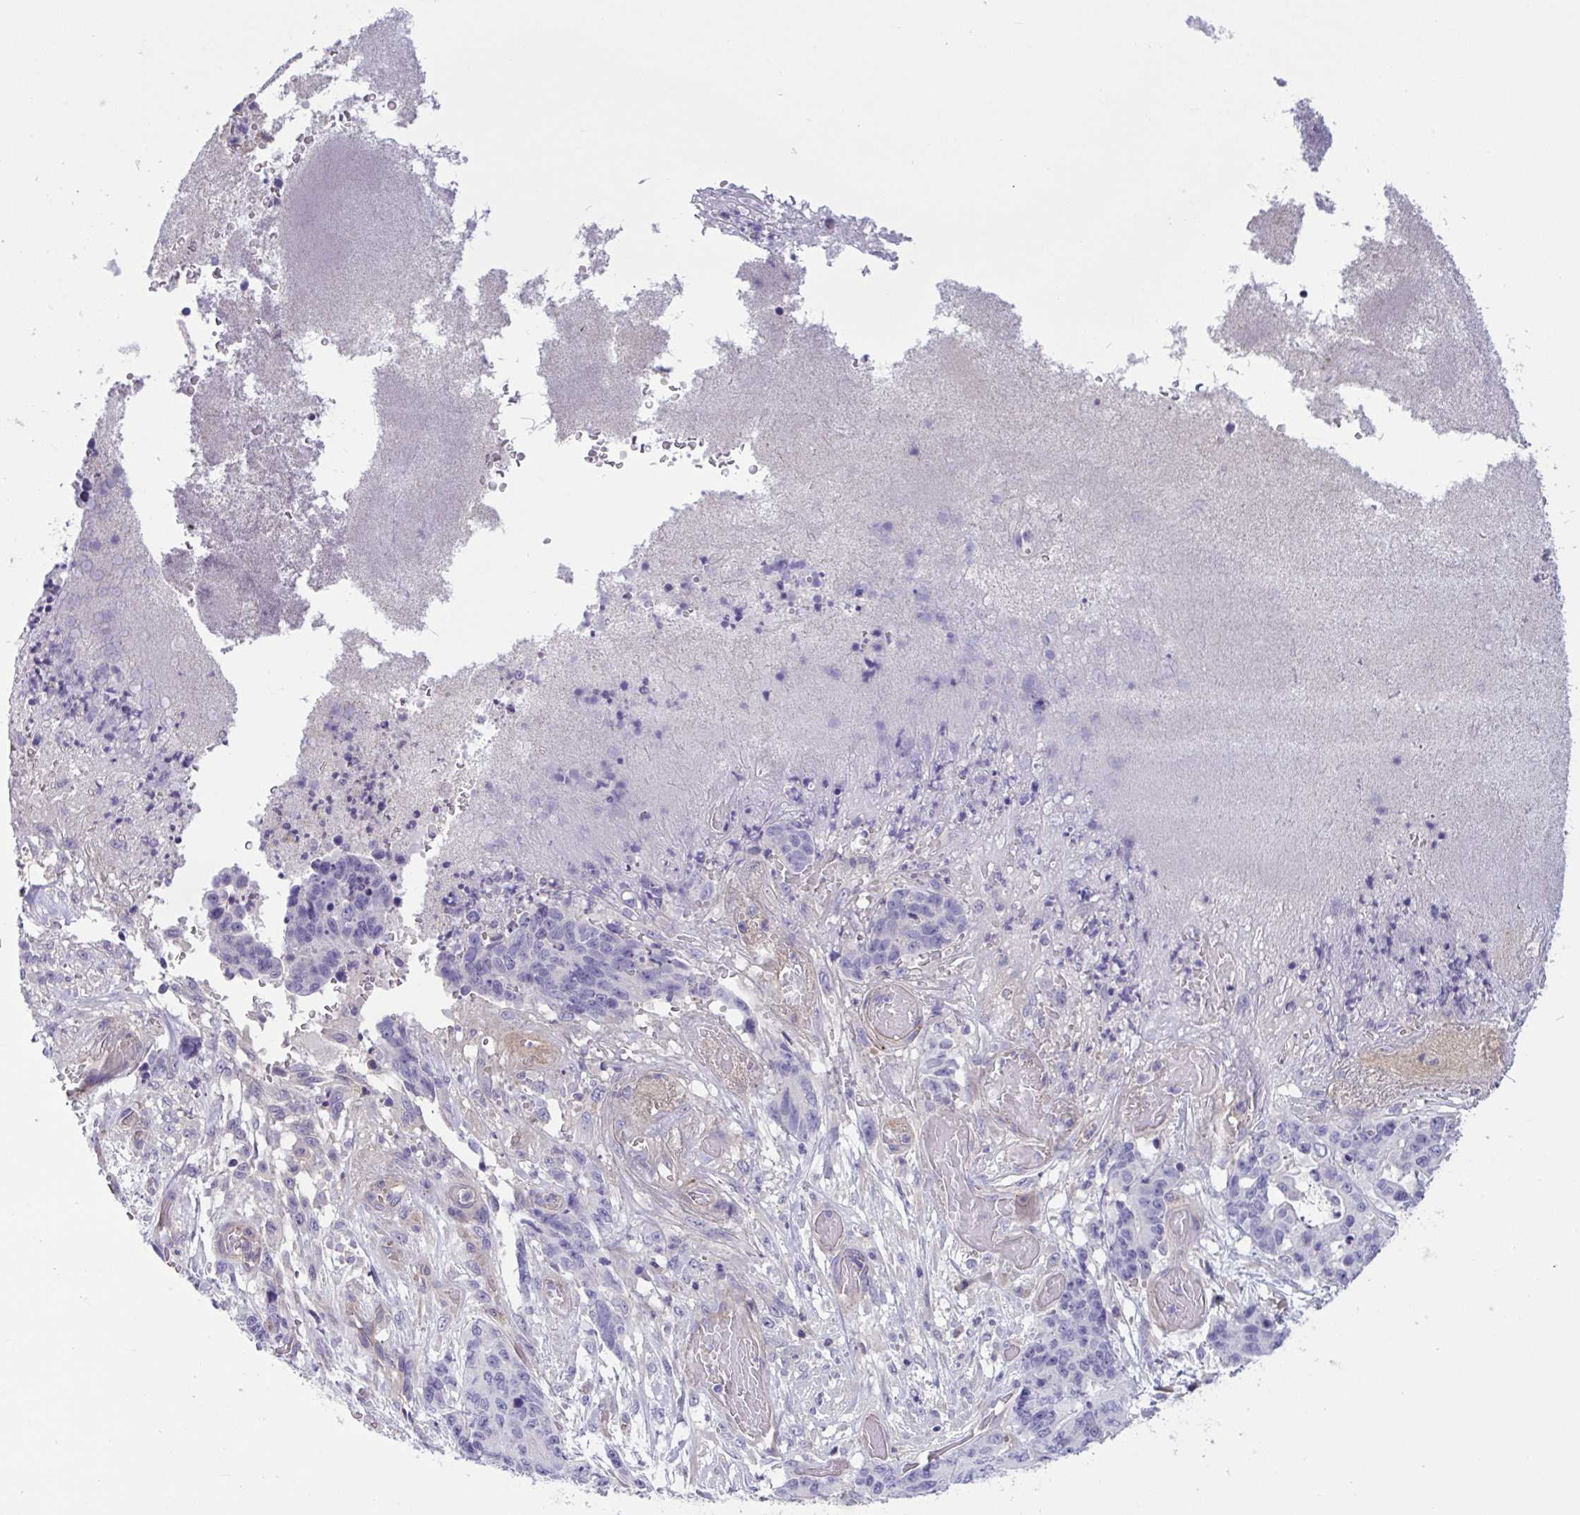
{"staining": {"intensity": "negative", "quantity": "none", "location": "none"}, "tissue": "stomach cancer", "cell_type": "Tumor cells", "image_type": "cancer", "snomed": [{"axis": "morphology", "description": "Normal tissue, NOS"}, {"axis": "morphology", "description": "Adenocarcinoma, NOS"}, {"axis": "topography", "description": "Stomach"}], "caption": "Immunohistochemistry image of stomach cancer (adenocarcinoma) stained for a protein (brown), which reveals no positivity in tumor cells.", "gene": "TTC7B", "patient": {"sex": "female", "age": 64}}